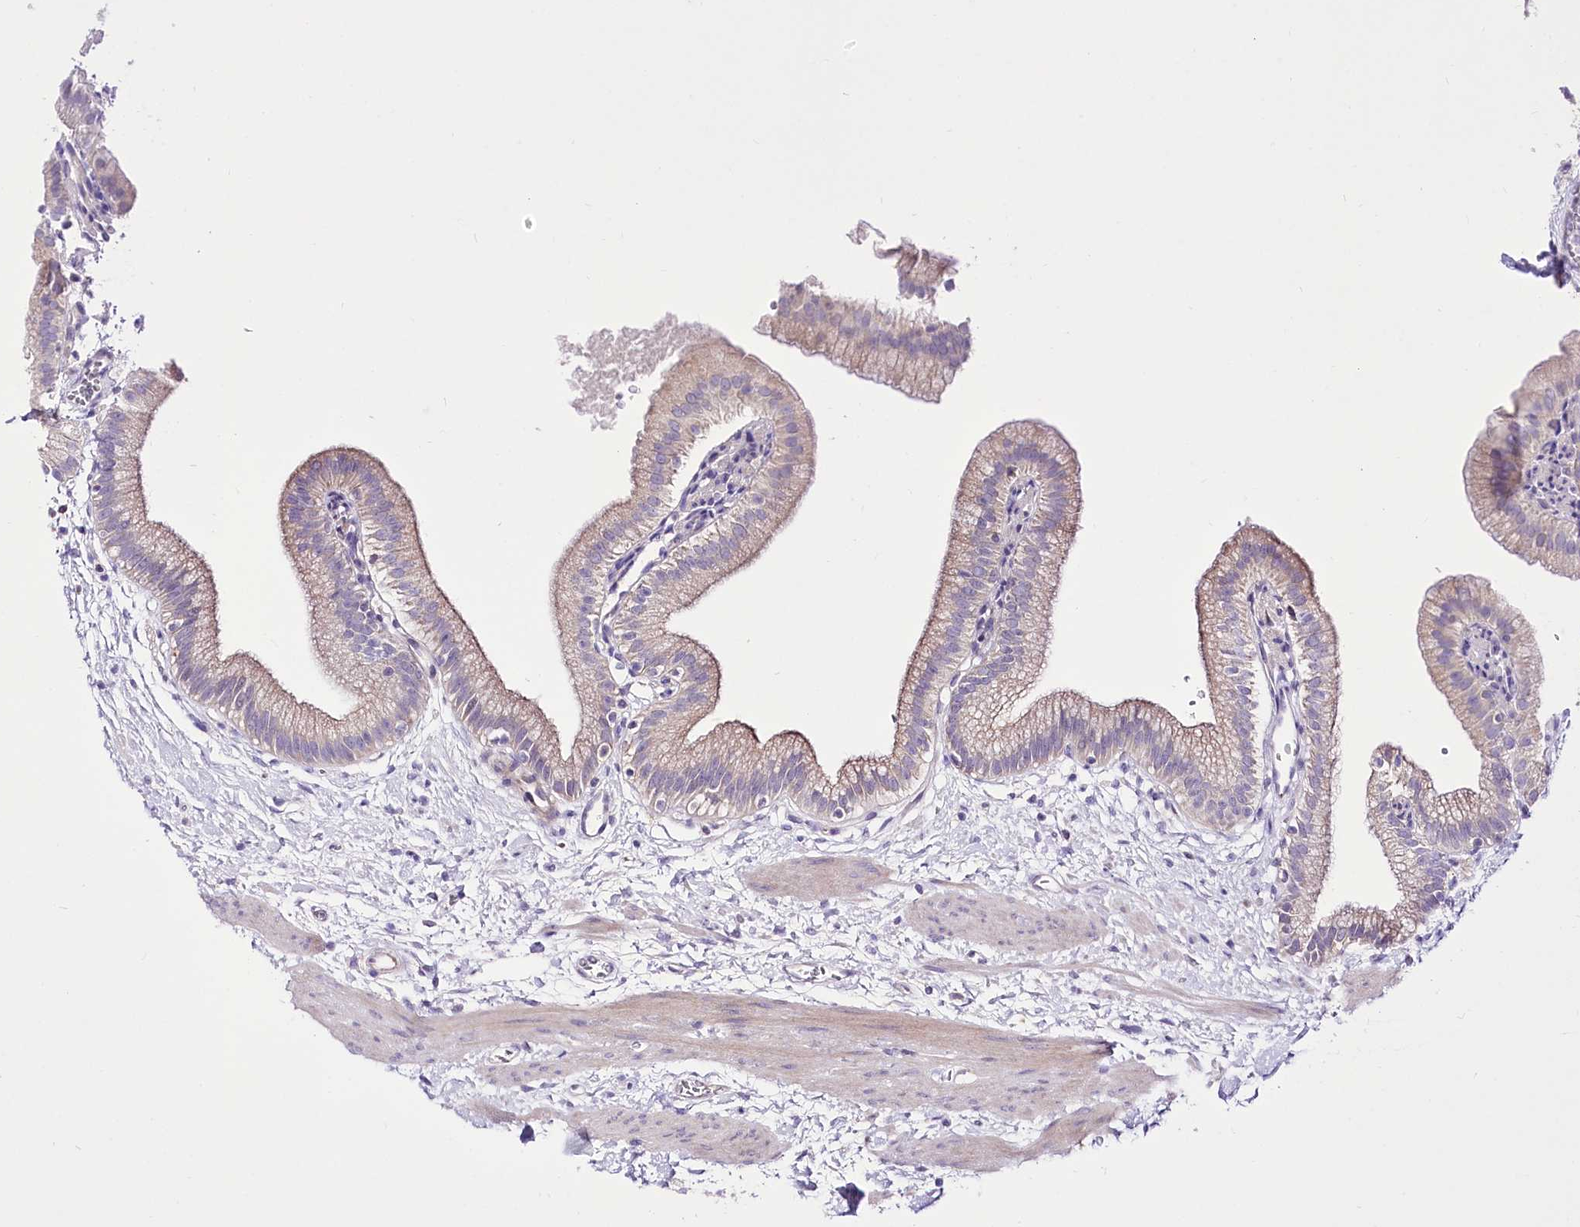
{"staining": {"intensity": "weak", "quantity": "25%-75%", "location": "cytoplasmic/membranous"}, "tissue": "gallbladder", "cell_type": "Glandular cells", "image_type": "normal", "snomed": [{"axis": "morphology", "description": "Normal tissue, NOS"}, {"axis": "topography", "description": "Gallbladder"}], "caption": "This histopathology image exhibits immunohistochemistry (IHC) staining of benign gallbladder, with low weak cytoplasmic/membranous positivity in approximately 25%-75% of glandular cells.", "gene": "HELT", "patient": {"sex": "male", "age": 55}}